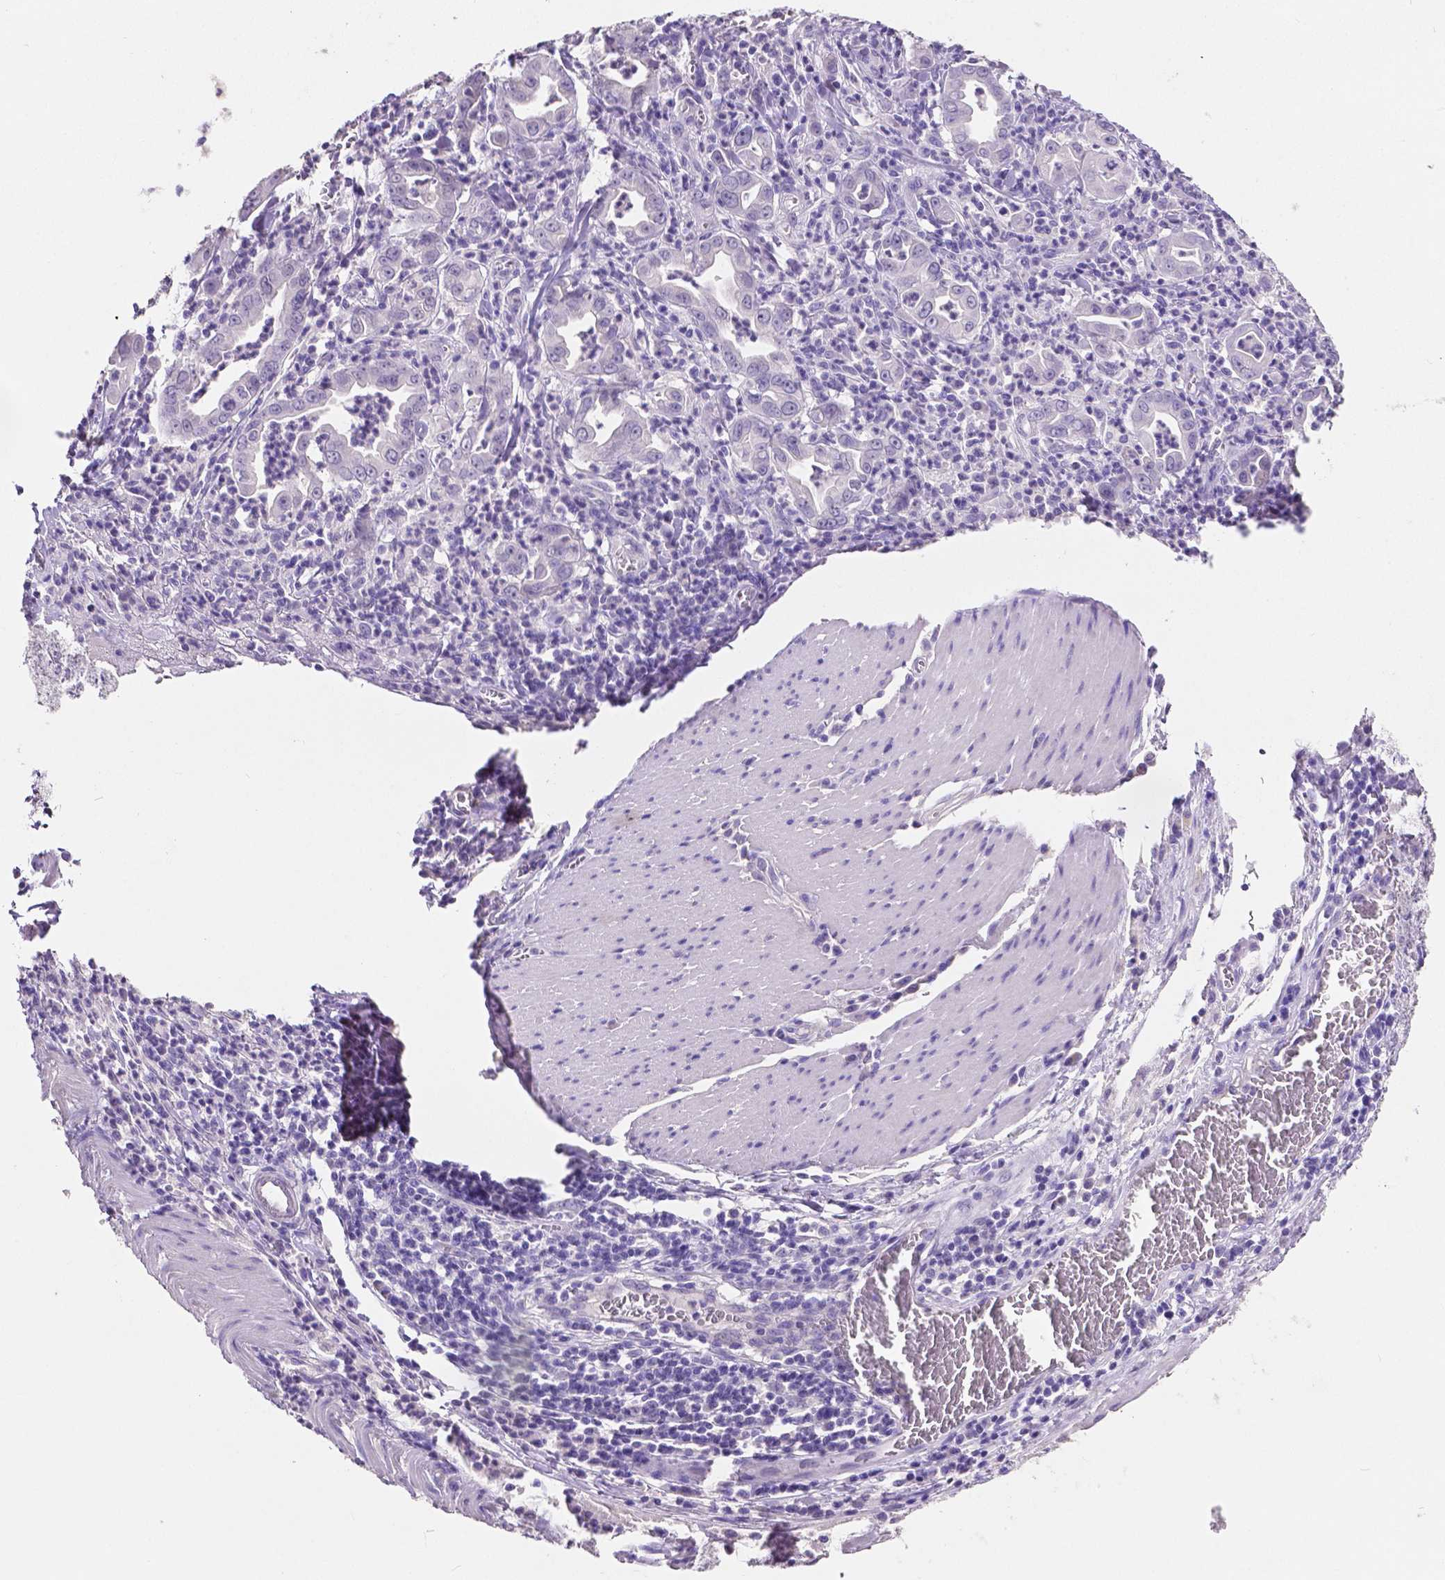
{"staining": {"intensity": "negative", "quantity": "none", "location": "none"}, "tissue": "stomach cancer", "cell_type": "Tumor cells", "image_type": "cancer", "snomed": [{"axis": "morphology", "description": "Adenocarcinoma, NOS"}, {"axis": "topography", "description": "Stomach, upper"}], "caption": "Immunohistochemistry (IHC) photomicrograph of neoplastic tissue: human stomach adenocarcinoma stained with DAB (3,3'-diaminobenzidine) shows no significant protein staining in tumor cells. Nuclei are stained in blue.", "gene": "SLC22A2", "patient": {"sex": "female", "age": 79}}